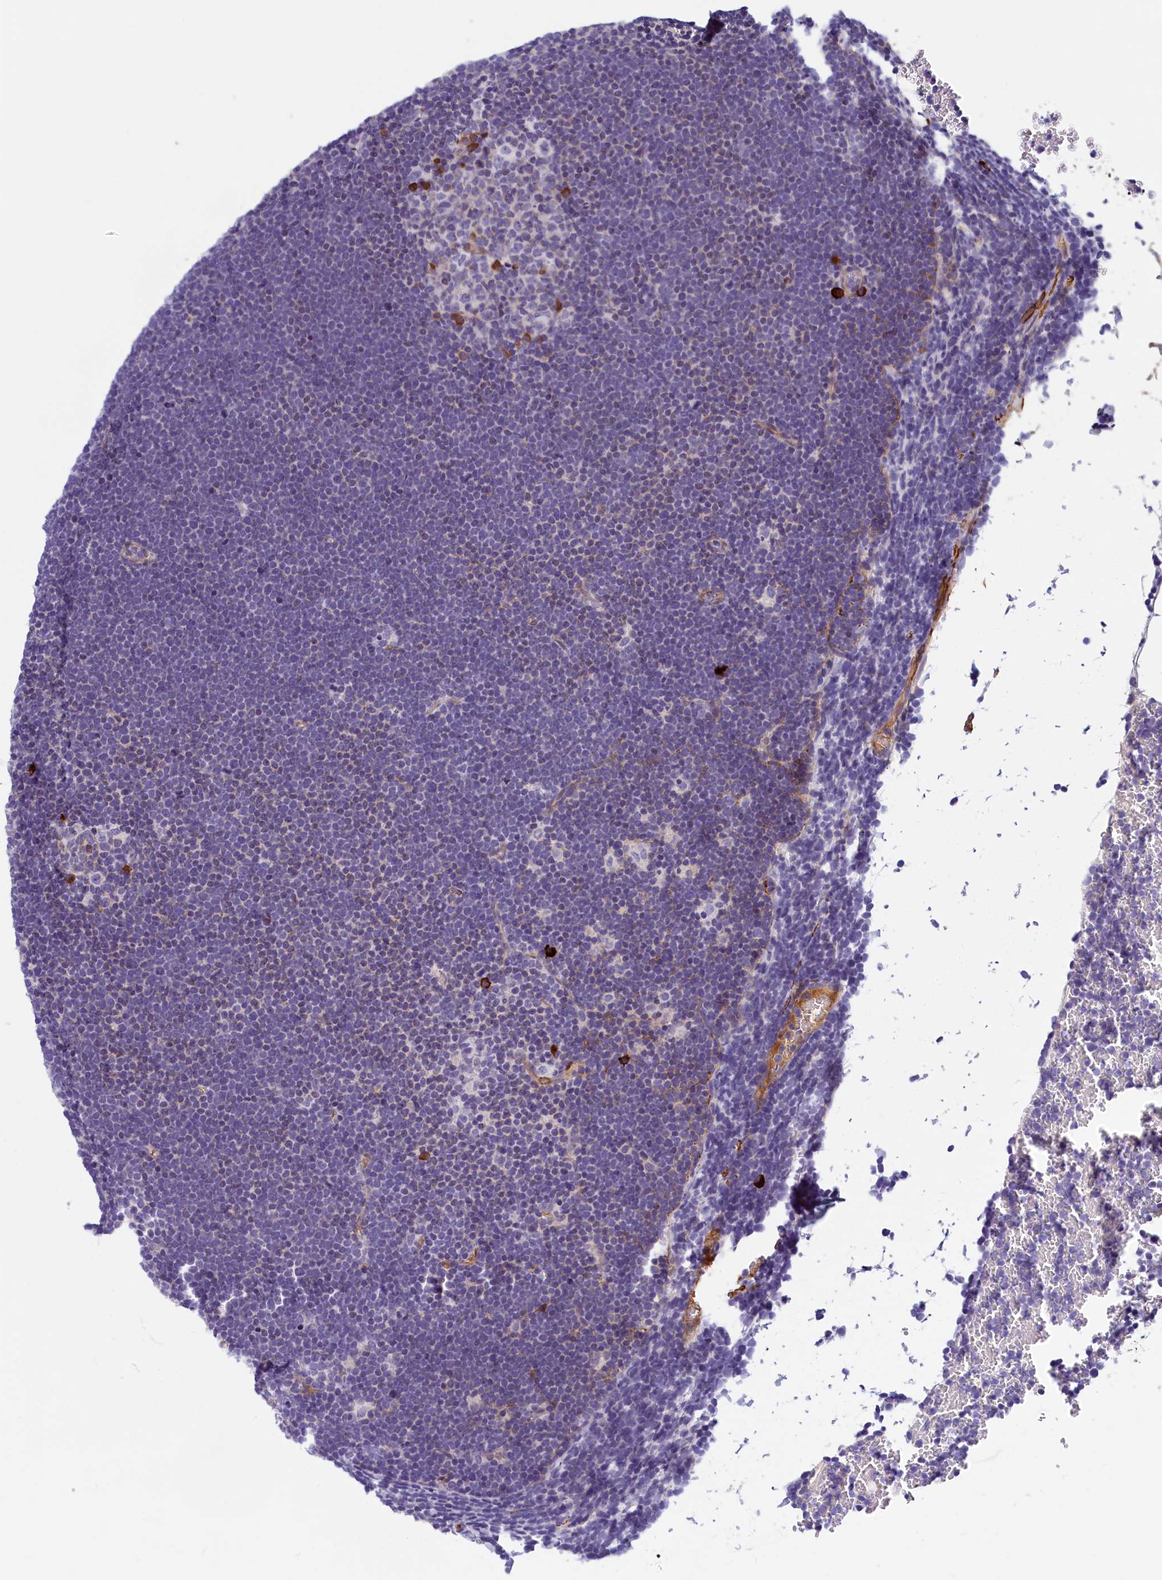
{"staining": {"intensity": "negative", "quantity": "none", "location": "none"}, "tissue": "lymphoma", "cell_type": "Tumor cells", "image_type": "cancer", "snomed": [{"axis": "morphology", "description": "Malignant lymphoma, non-Hodgkin's type, High grade"}, {"axis": "topography", "description": "Lymph node"}], "caption": "Lymphoma was stained to show a protein in brown. There is no significant expression in tumor cells.", "gene": "BCL2L13", "patient": {"sex": "male", "age": 13}}